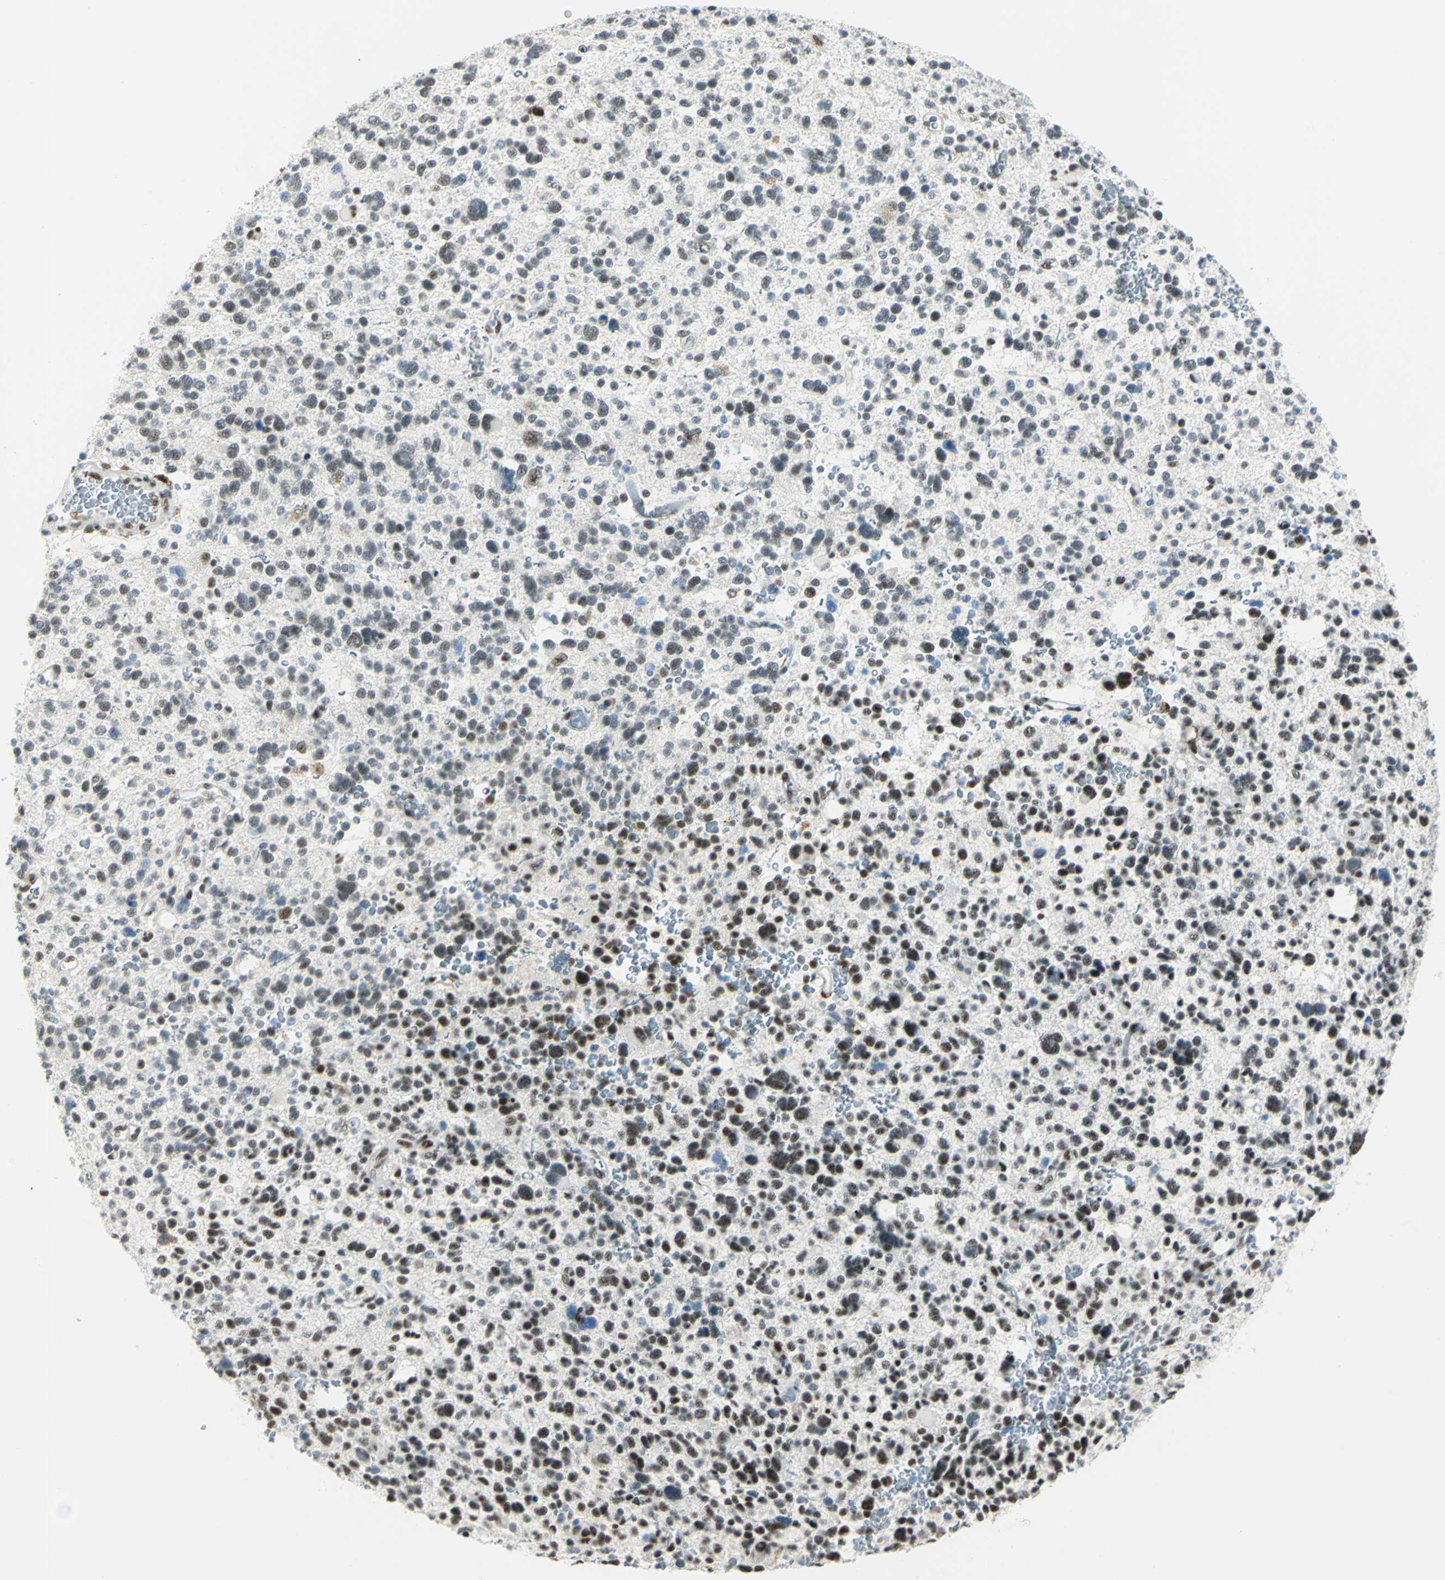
{"staining": {"intensity": "moderate", "quantity": "<25%", "location": "nuclear"}, "tissue": "glioma", "cell_type": "Tumor cells", "image_type": "cancer", "snomed": [{"axis": "morphology", "description": "Glioma, malignant, High grade"}, {"axis": "topography", "description": "Brain"}], "caption": "This is a micrograph of immunohistochemistry (IHC) staining of glioma, which shows moderate positivity in the nuclear of tumor cells.", "gene": "MTMR10", "patient": {"sex": "male", "age": 48}}